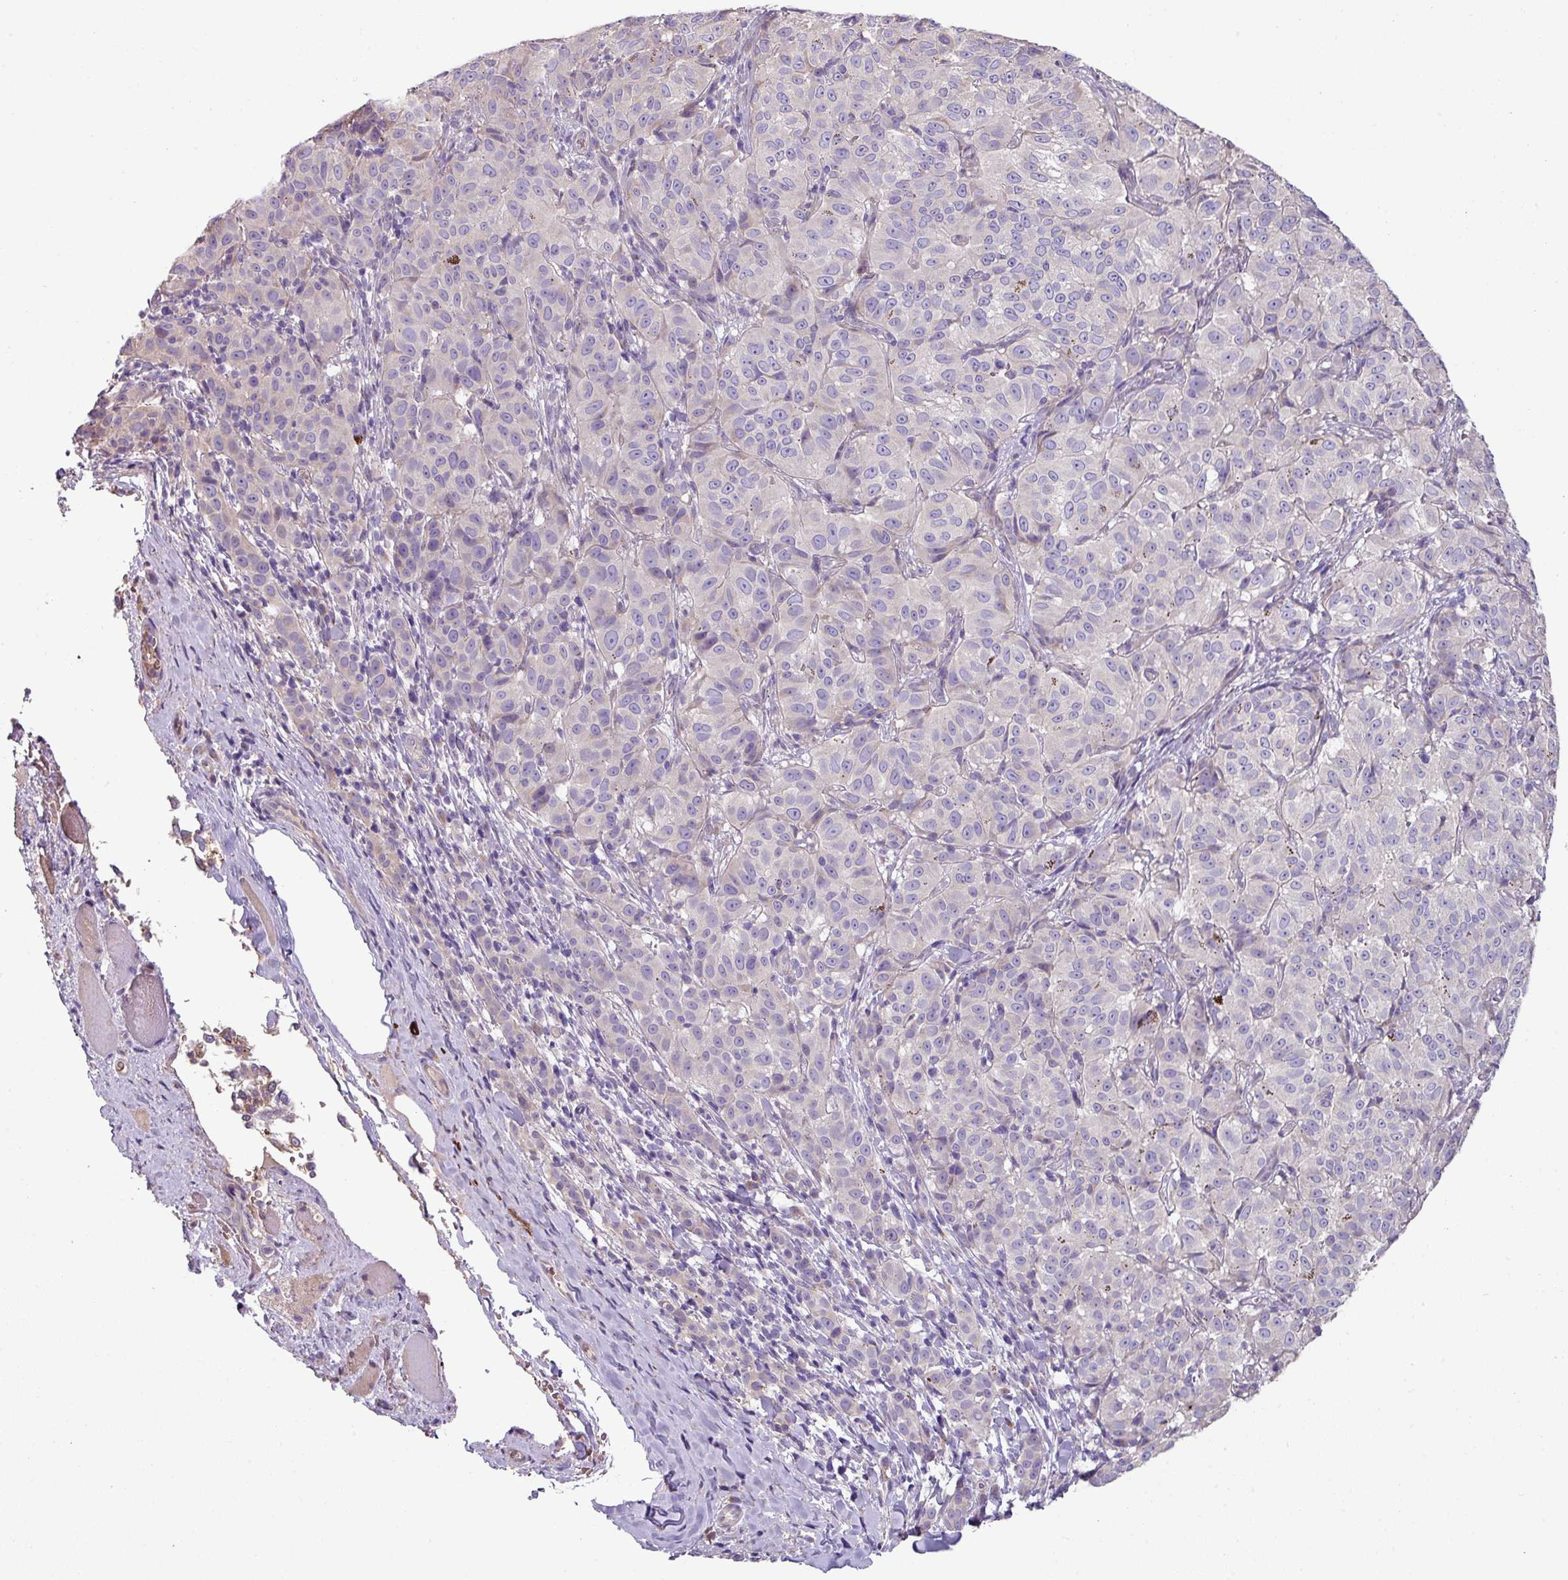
{"staining": {"intensity": "negative", "quantity": "none", "location": "none"}, "tissue": "melanoma", "cell_type": "Tumor cells", "image_type": "cancer", "snomed": [{"axis": "morphology", "description": "Malignant melanoma, NOS"}, {"axis": "topography", "description": "Skin"}], "caption": "A micrograph of melanoma stained for a protein displays no brown staining in tumor cells.", "gene": "LRRC9", "patient": {"sex": "female", "age": 72}}